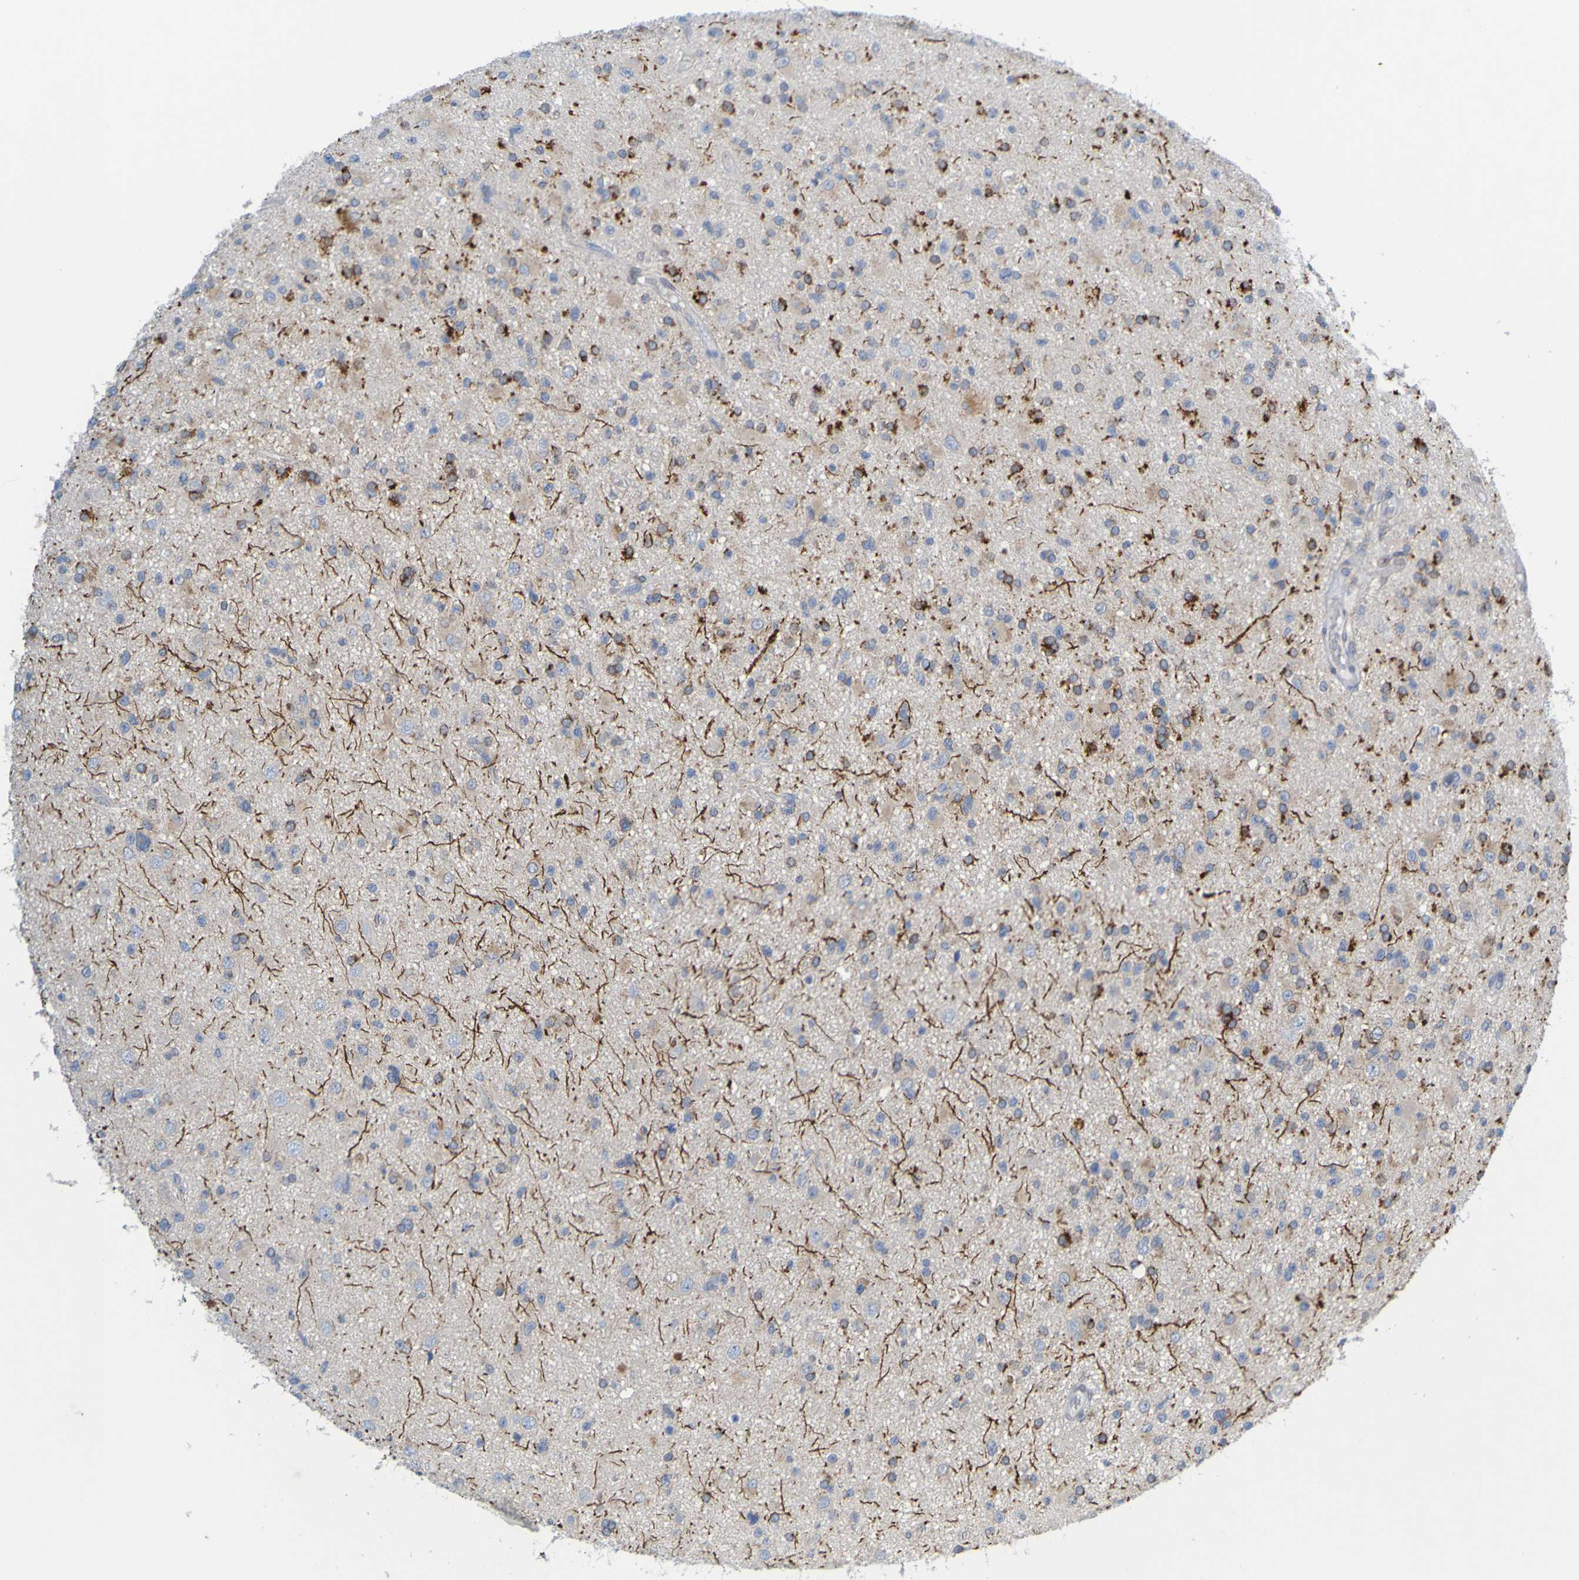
{"staining": {"intensity": "moderate", "quantity": "<25%", "location": "cytoplasmic/membranous"}, "tissue": "glioma", "cell_type": "Tumor cells", "image_type": "cancer", "snomed": [{"axis": "morphology", "description": "Glioma, malignant, High grade"}, {"axis": "topography", "description": "Brain"}], "caption": "Immunohistochemical staining of human glioma exhibits low levels of moderate cytoplasmic/membranous protein positivity in about <25% of tumor cells.", "gene": "MAG", "patient": {"sex": "male", "age": 33}}